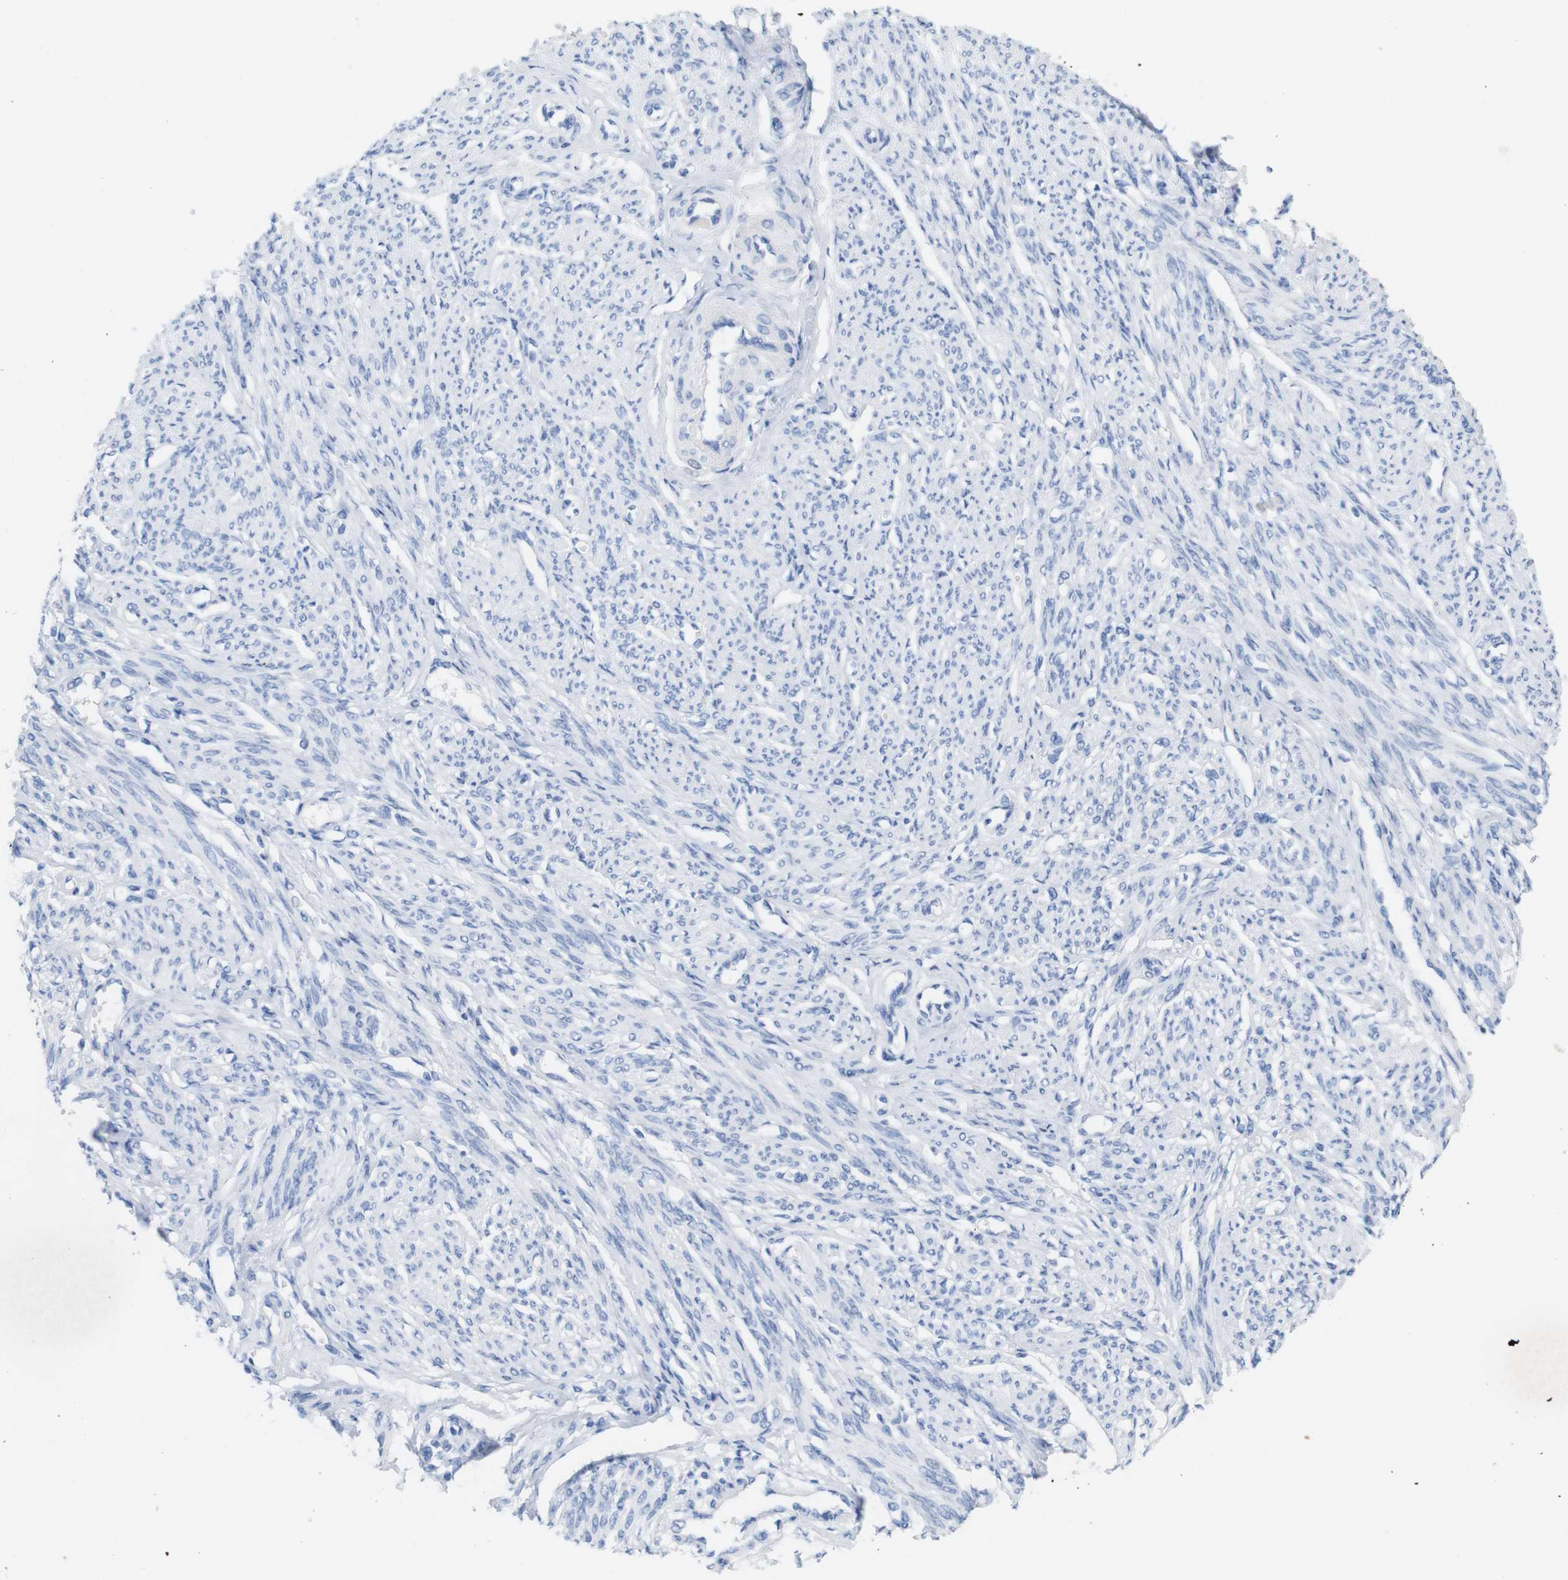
{"staining": {"intensity": "negative", "quantity": "none", "location": "none"}, "tissue": "smooth muscle", "cell_type": "Smooth muscle cells", "image_type": "normal", "snomed": [{"axis": "morphology", "description": "Normal tissue, NOS"}, {"axis": "topography", "description": "Smooth muscle"}], "caption": "The micrograph reveals no significant expression in smooth muscle cells of smooth muscle.", "gene": "LAG3", "patient": {"sex": "female", "age": 65}}